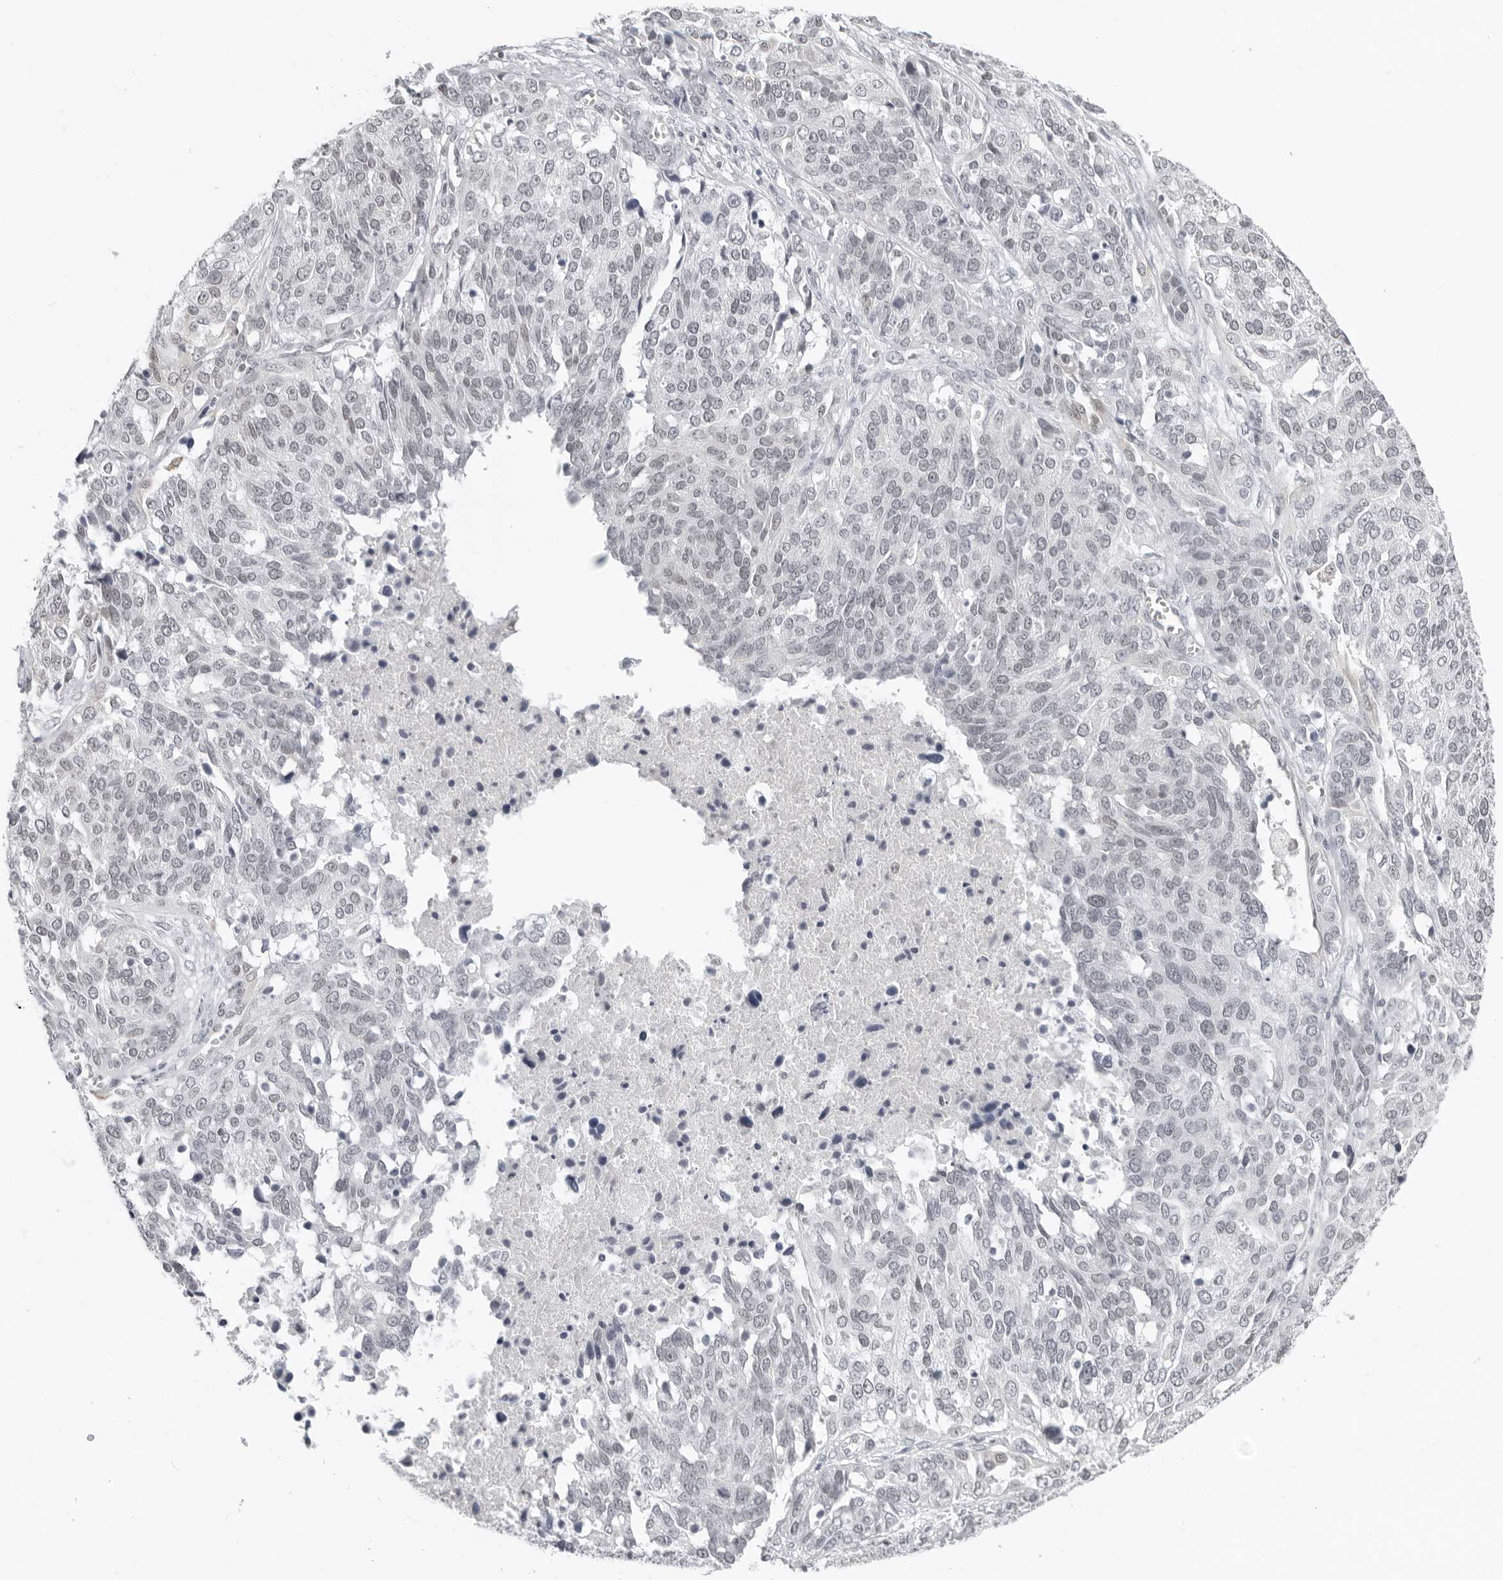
{"staining": {"intensity": "weak", "quantity": "25%-75%", "location": "nuclear"}, "tissue": "ovarian cancer", "cell_type": "Tumor cells", "image_type": "cancer", "snomed": [{"axis": "morphology", "description": "Cystadenocarcinoma, serous, NOS"}, {"axis": "topography", "description": "Ovary"}], "caption": "This is a micrograph of immunohistochemistry staining of serous cystadenocarcinoma (ovarian), which shows weak positivity in the nuclear of tumor cells.", "gene": "FLG2", "patient": {"sex": "female", "age": 44}}